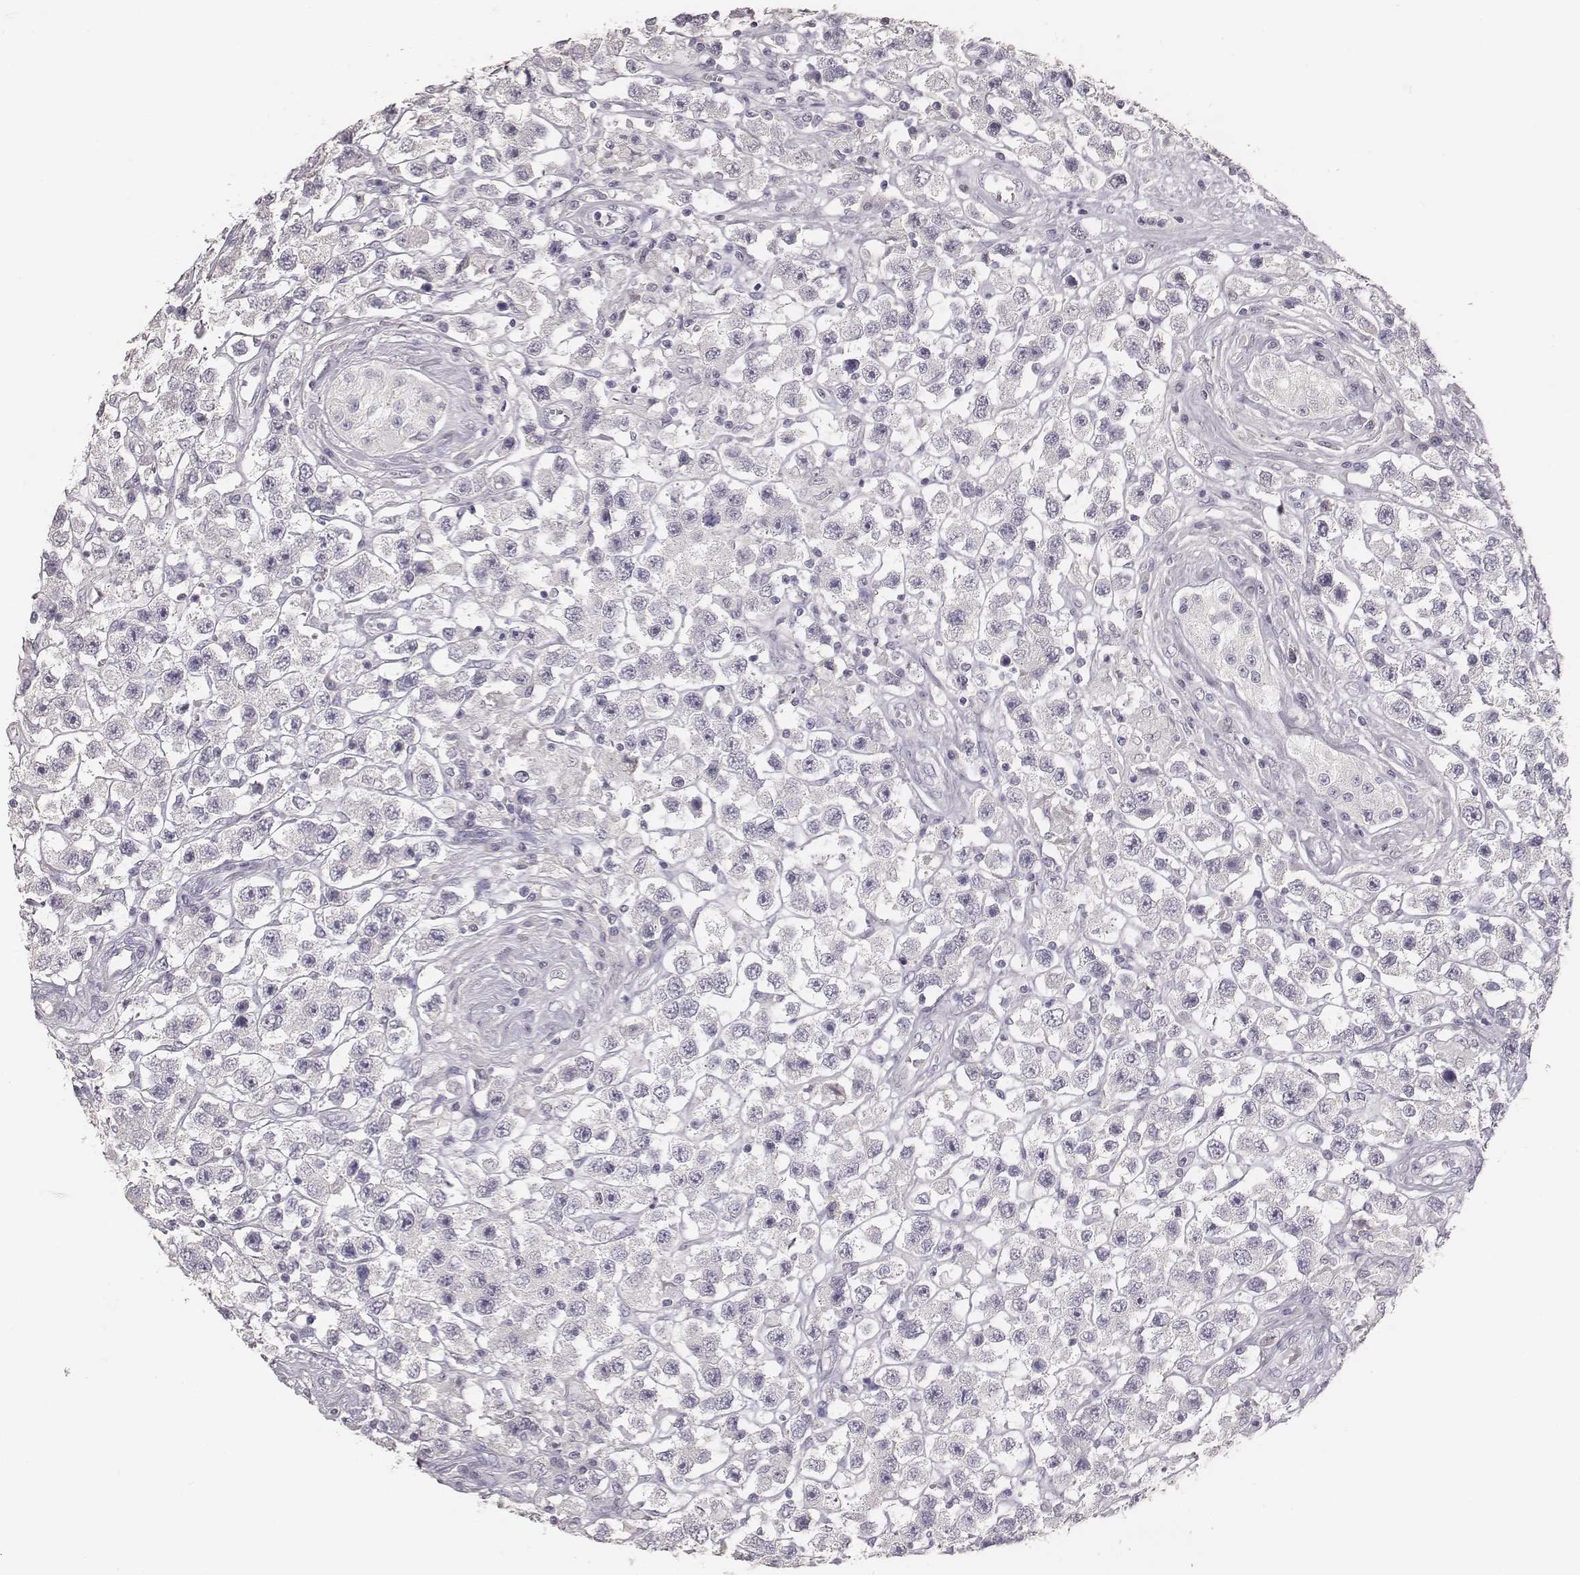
{"staining": {"intensity": "negative", "quantity": "none", "location": "none"}, "tissue": "testis cancer", "cell_type": "Tumor cells", "image_type": "cancer", "snomed": [{"axis": "morphology", "description": "Seminoma, NOS"}, {"axis": "topography", "description": "Testis"}], "caption": "Immunohistochemistry image of neoplastic tissue: human testis seminoma stained with DAB (3,3'-diaminobenzidine) displays no significant protein expression in tumor cells. The staining was performed using DAB (3,3'-diaminobenzidine) to visualize the protein expression in brown, while the nuclei were stained in blue with hematoxylin (Magnification: 20x).", "gene": "MYH6", "patient": {"sex": "male", "age": 45}}